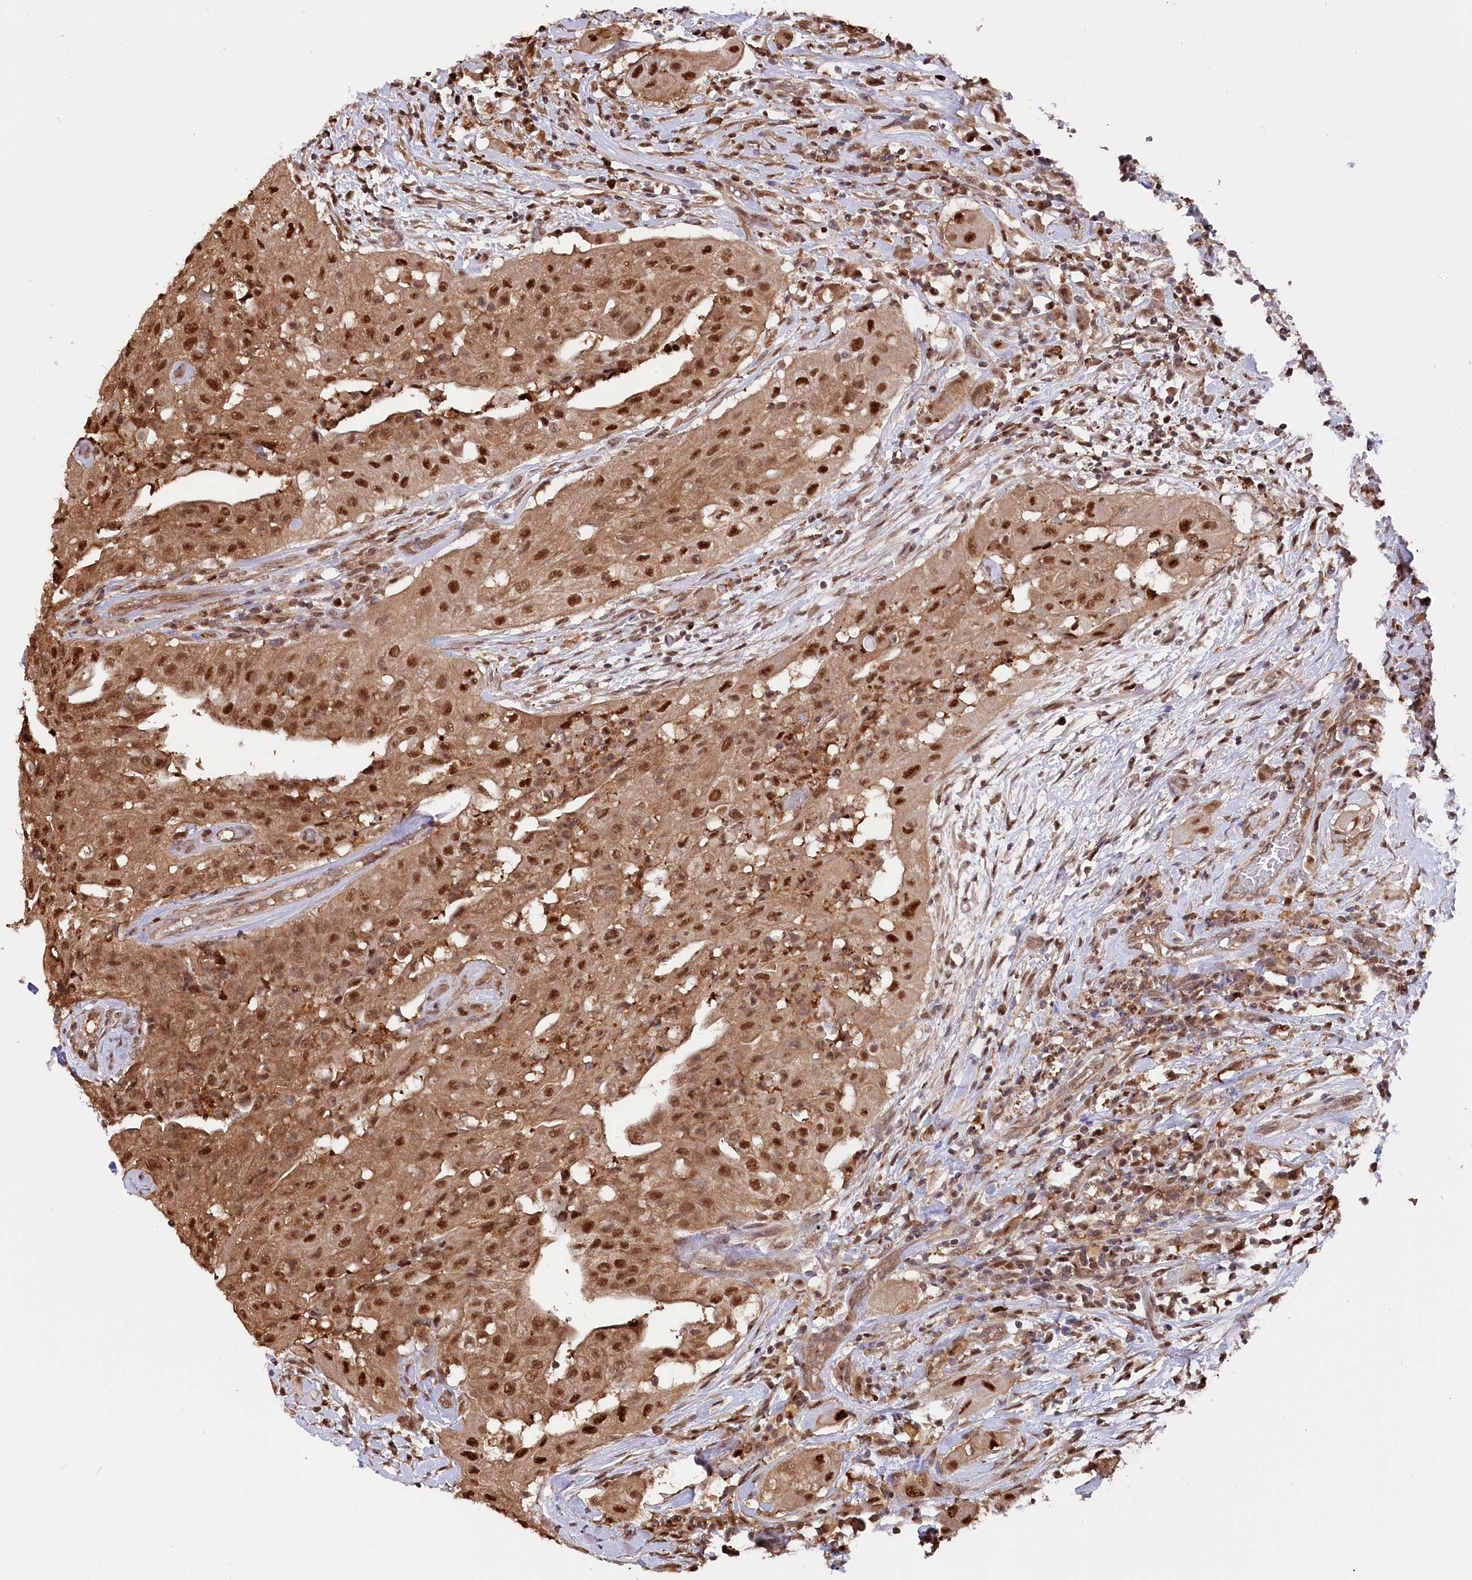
{"staining": {"intensity": "strong", "quantity": ">75%", "location": "cytoplasmic/membranous,nuclear"}, "tissue": "thyroid cancer", "cell_type": "Tumor cells", "image_type": "cancer", "snomed": [{"axis": "morphology", "description": "Papillary adenocarcinoma, NOS"}, {"axis": "topography", "description": "Thyroid gland"}], "caption": "DAB (3,3'-diaminobenzidine) immunohistochemical staining of thyroid papillary adenocarcinoma displays strong cytoplasmic/membranous and nuclear protein expression in approximately >75% of tumor cells.", "gene": "PSMA1", "patient": {"sex": "female", "age": 59}}